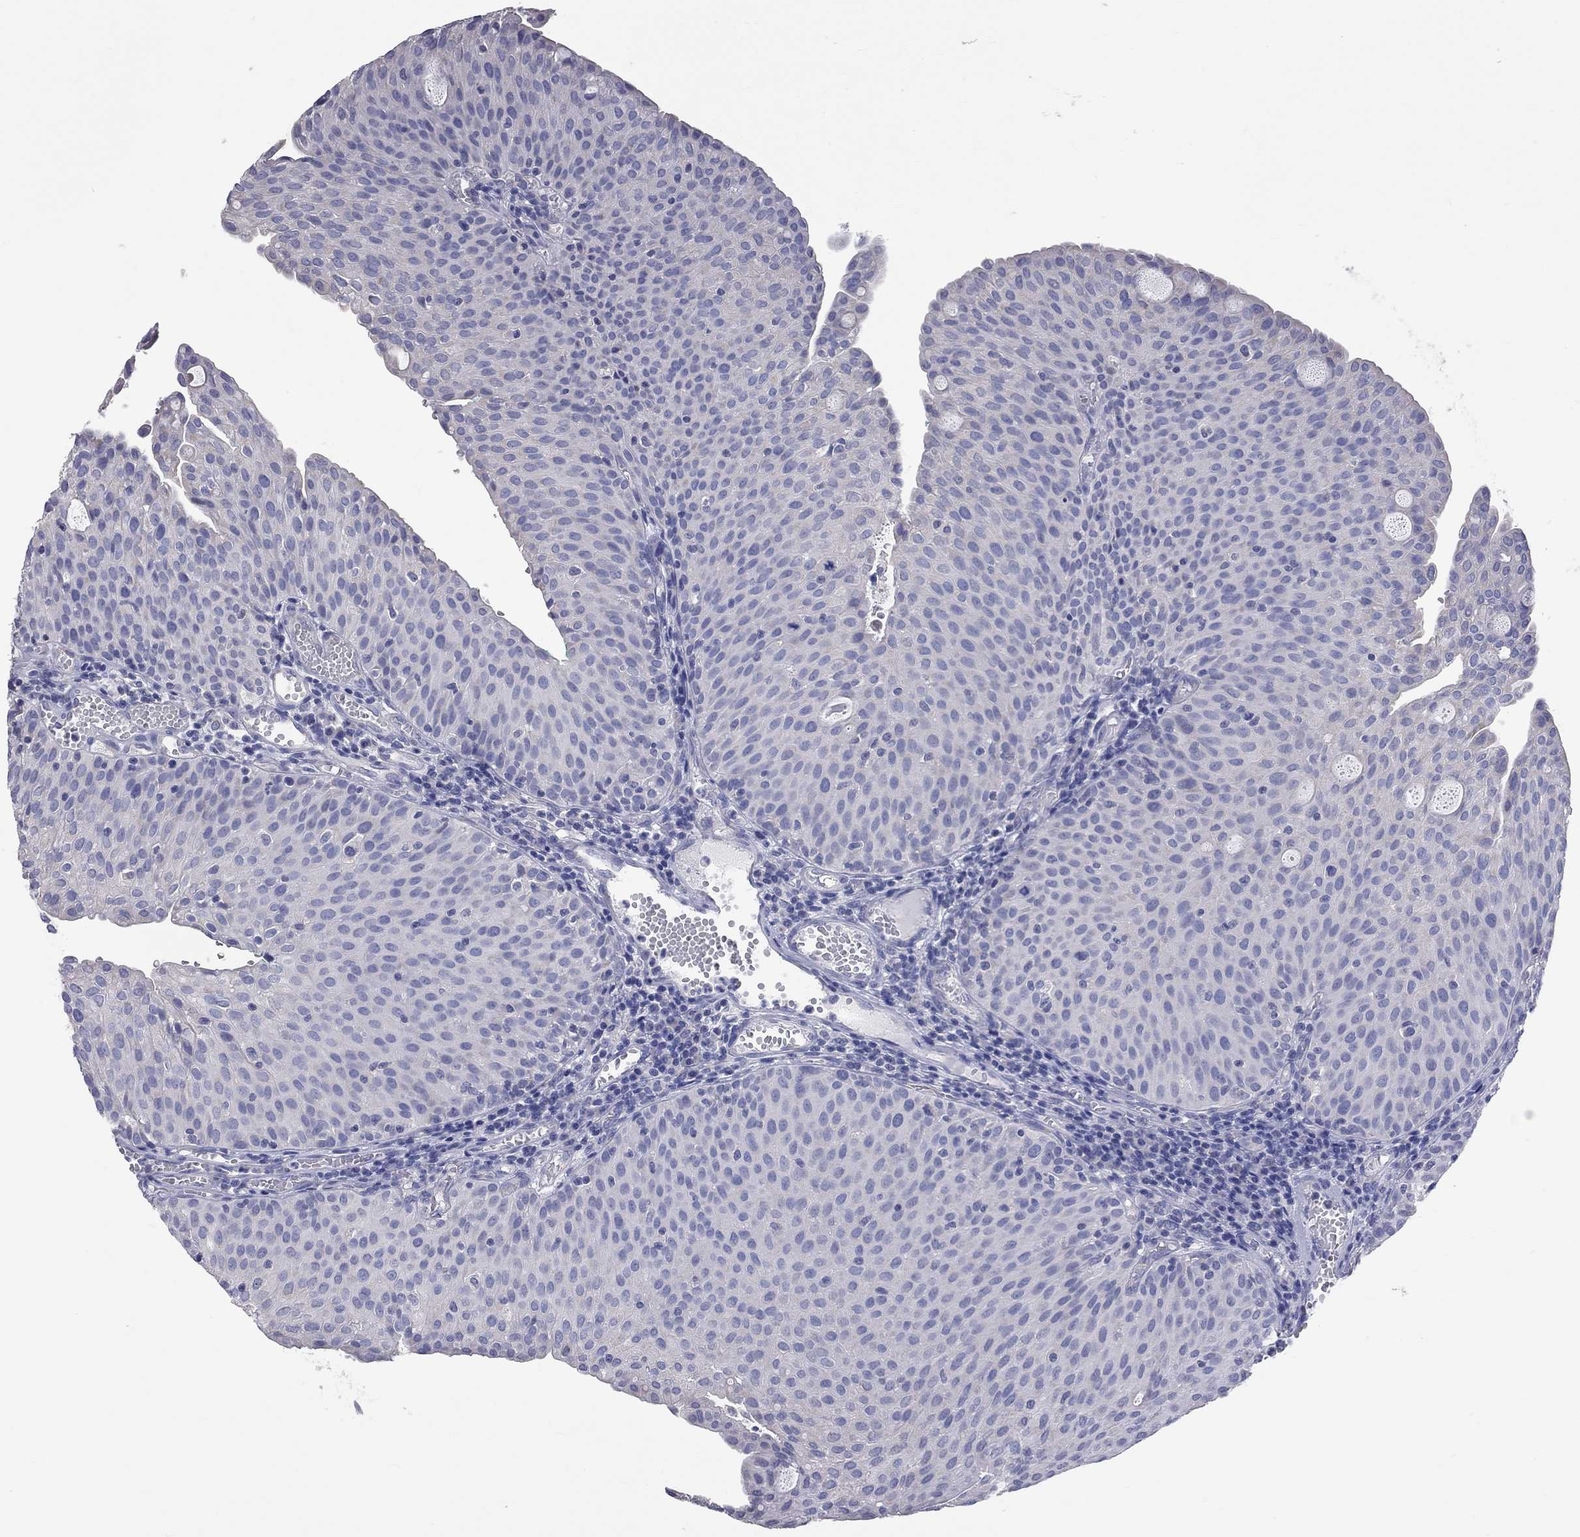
{"staining": {"intensity": "negative", "quantity": "none", "location": "none"}, "tissue": "urothelial cancer", "cell_type": "Tumor cells", "image_type": "cancer", "snomed": [{"axis": "morphology", "description": "Urothelial carcinoma, Low grade"}, {"axis": "topography", "description": "Urinary bladder"}], "caption": "The photomicrograph demonstrates no staining of tumor cells in urothelial cancer. Brightfield microscopy of immunohistochemistry stained with DAB (brown) and hematoxylin (blue), captured at high magnification.", "gene": "OPRK1", "patient": {"sex": "male", "age": 54}}